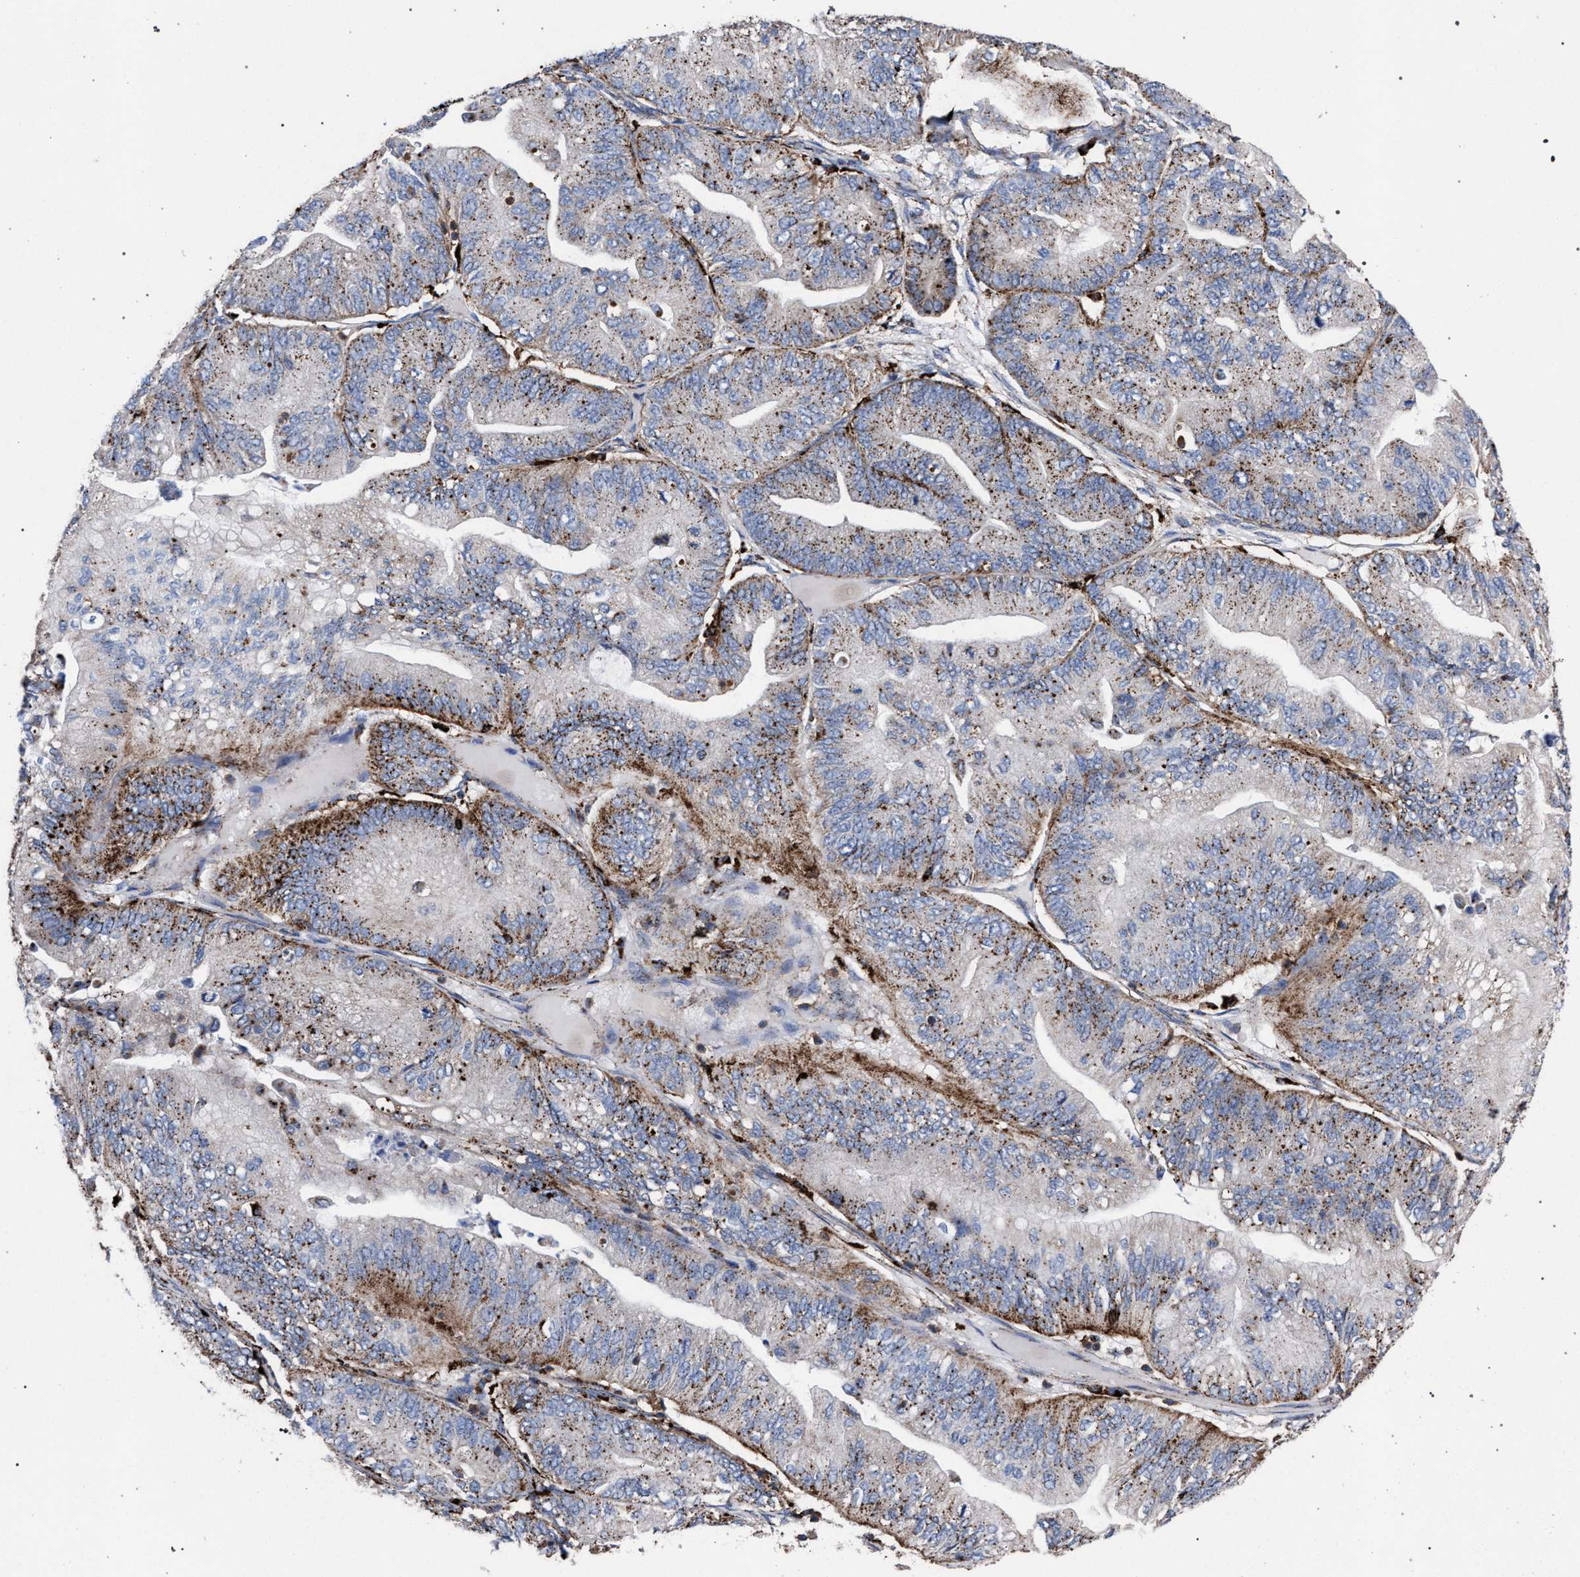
{"staining": {"intensity": "moderate", "quantity": ">75%", "location": "cytoplasmic/membranous"}, "tissue": "ovarian cancer", "cell_type": "Tumor cells", "image_type": "cancer", "snomed": [{"axis": "morphology", "description": "Cystadenocarcinoma, mucinous, NOS"}, {"axis": "topography", "description": "Ovary"}], "caption": "Mucinous cystadenocarcinoma (ovarian) tissue demonstrates moderate cytoplasmic/membranous staining in approximately >75% of tumor cells", "gene": "PPT1", "patient": {"sex": "female", "age": 61}}